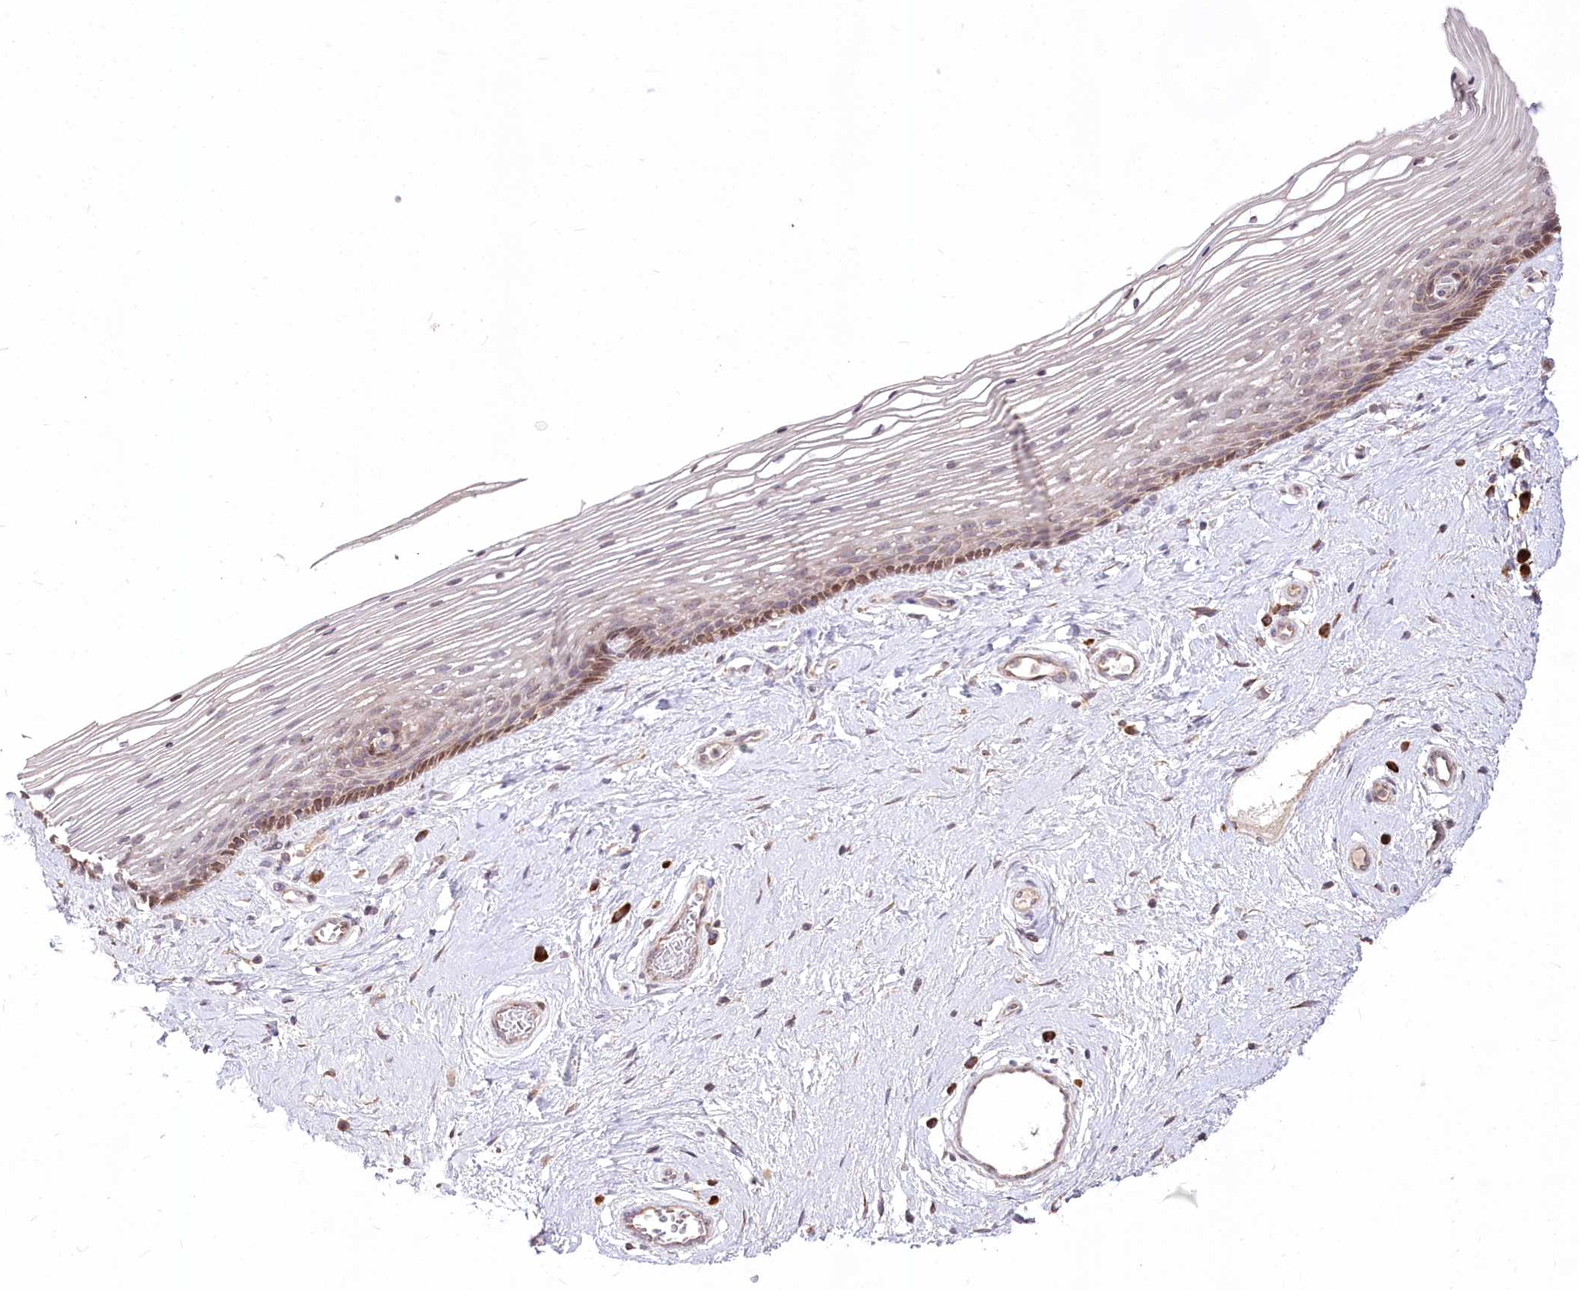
{"staining": {"intensity": "moderate", "quantity": "<25%", "location": "cytoplasmic/membranous,nuclear"}, "tissue": "vagina", "cell_type": "Squamous epithelial cells", "image_type": "normal", "snomed": [{"axis": "morphology", "description": "Normal tissue, NOS"}, {"axis": "topography", "description": "Vagina"}], "caption": "Immunohistochemical staining of unremarkable human vagina demonstrates low levels of moderate cytoplasmic/membranous,nuclear positivity in about <25% of squamous epithelial cells. The staining is performed using DAB (3,3'-diaminobenzidine) brown chromogen to label protein expression. The nuclei are counter-stained blue using hematoxylin.", "gene": "STT3B", "patient": {"sex": "female", "age": 46}}